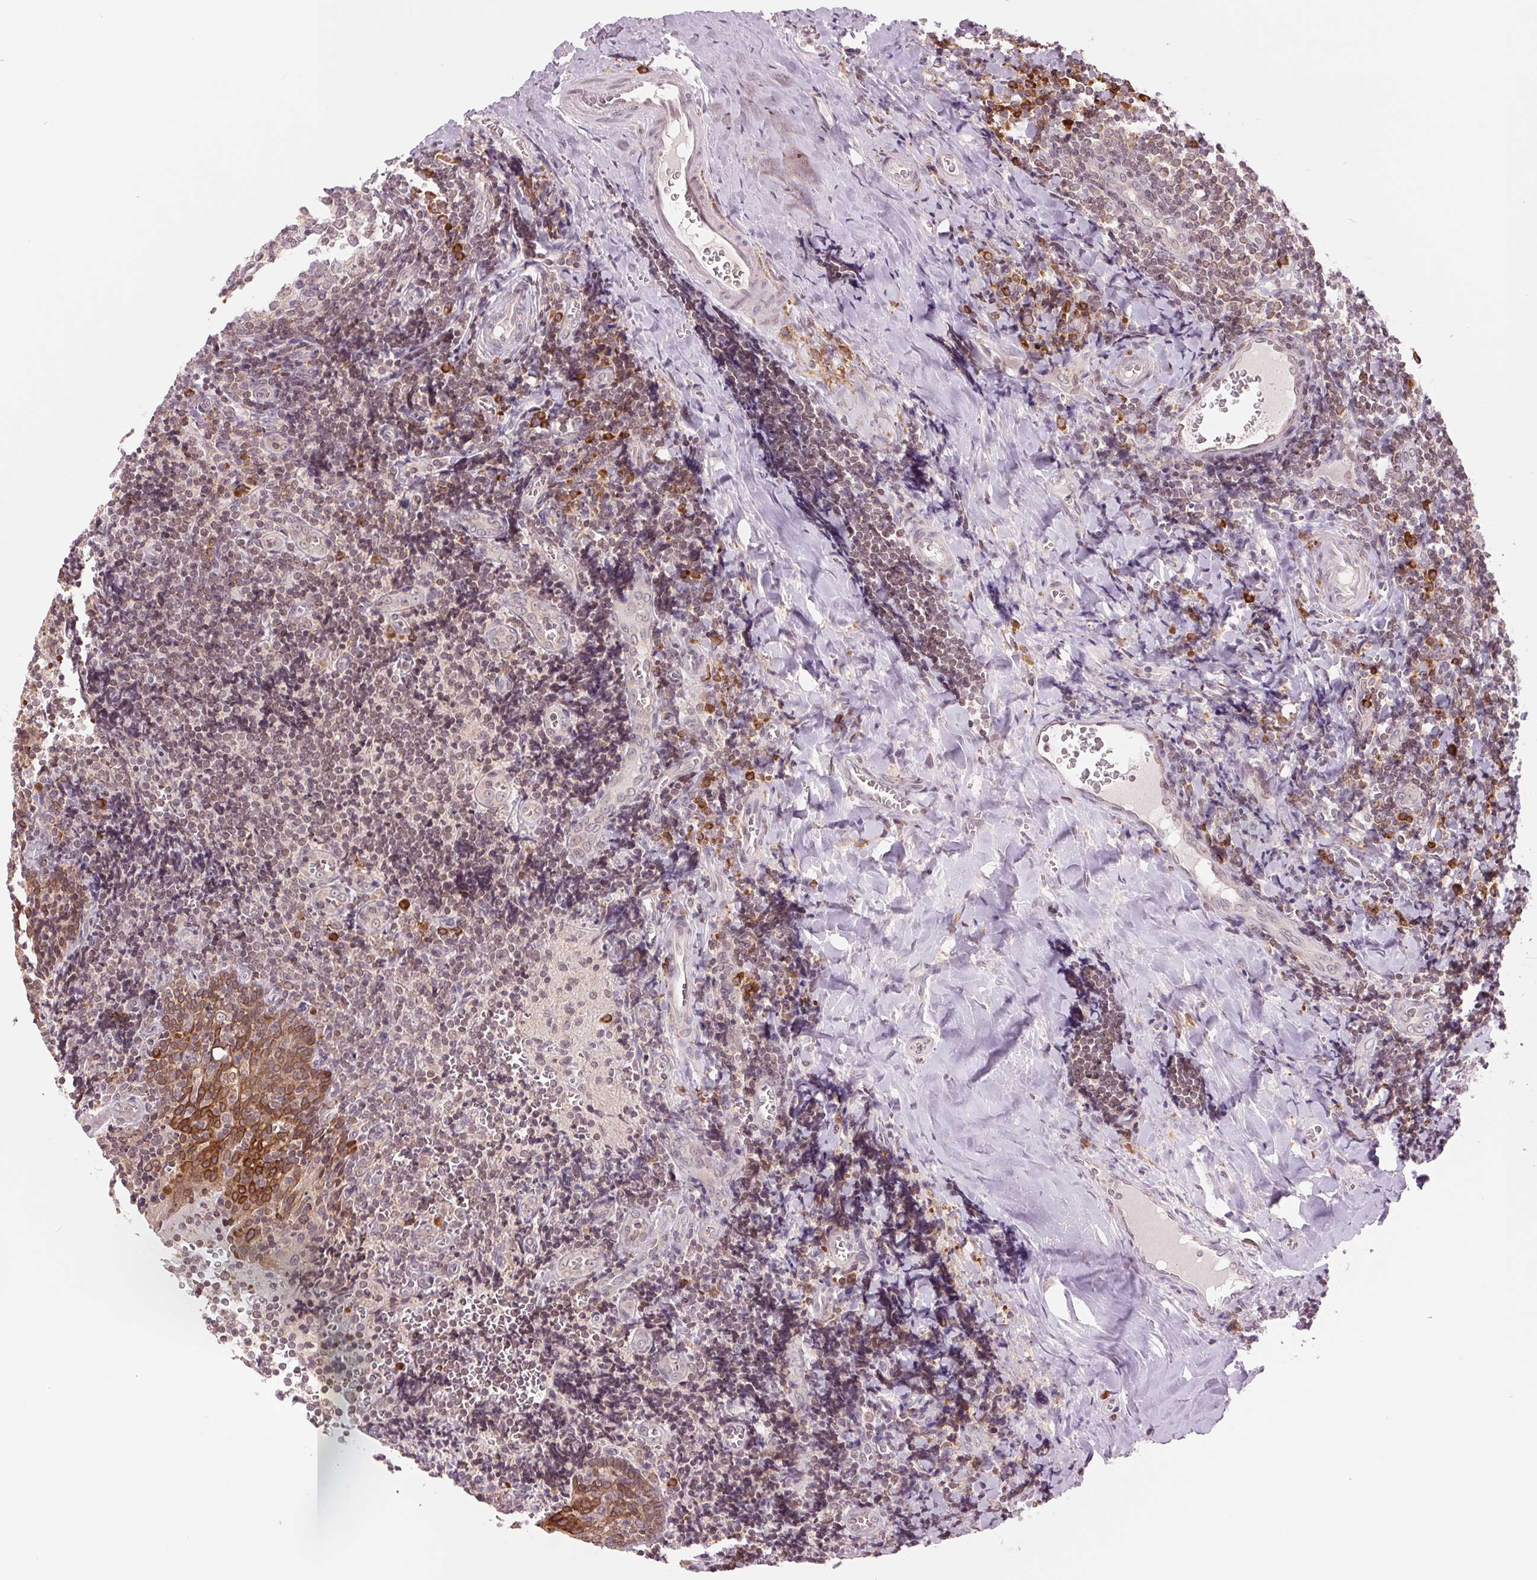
{"staining": {"intensity": "strong", "quantity": "<25%", "location": "cytoplasmic/membranous"}, "tissue": "tonsil", "cell_type": "Germinal center cells", "image_type": "normal", "snomed": [{"axis": "morphology", "description": "Normal tissue, NOS"}, {"axis": "morphology", "description": "Inflammation, NOS"}, {"axis": "topography", "description": "Tonsil"}], "caption": "Protein expression analysis of unremarkable human tonsil reveals strong cytoplasmic/membranous positivity in approximately <25% of germinal center cells. The staining is performed using DAB (3,3'-diaminobenzidine) brown chromogen to label protein expression. The nuclei are counter-stained blue using hematoxylin.", "gene": "TECR", "patient": {"sex": "female", "age": 31}}